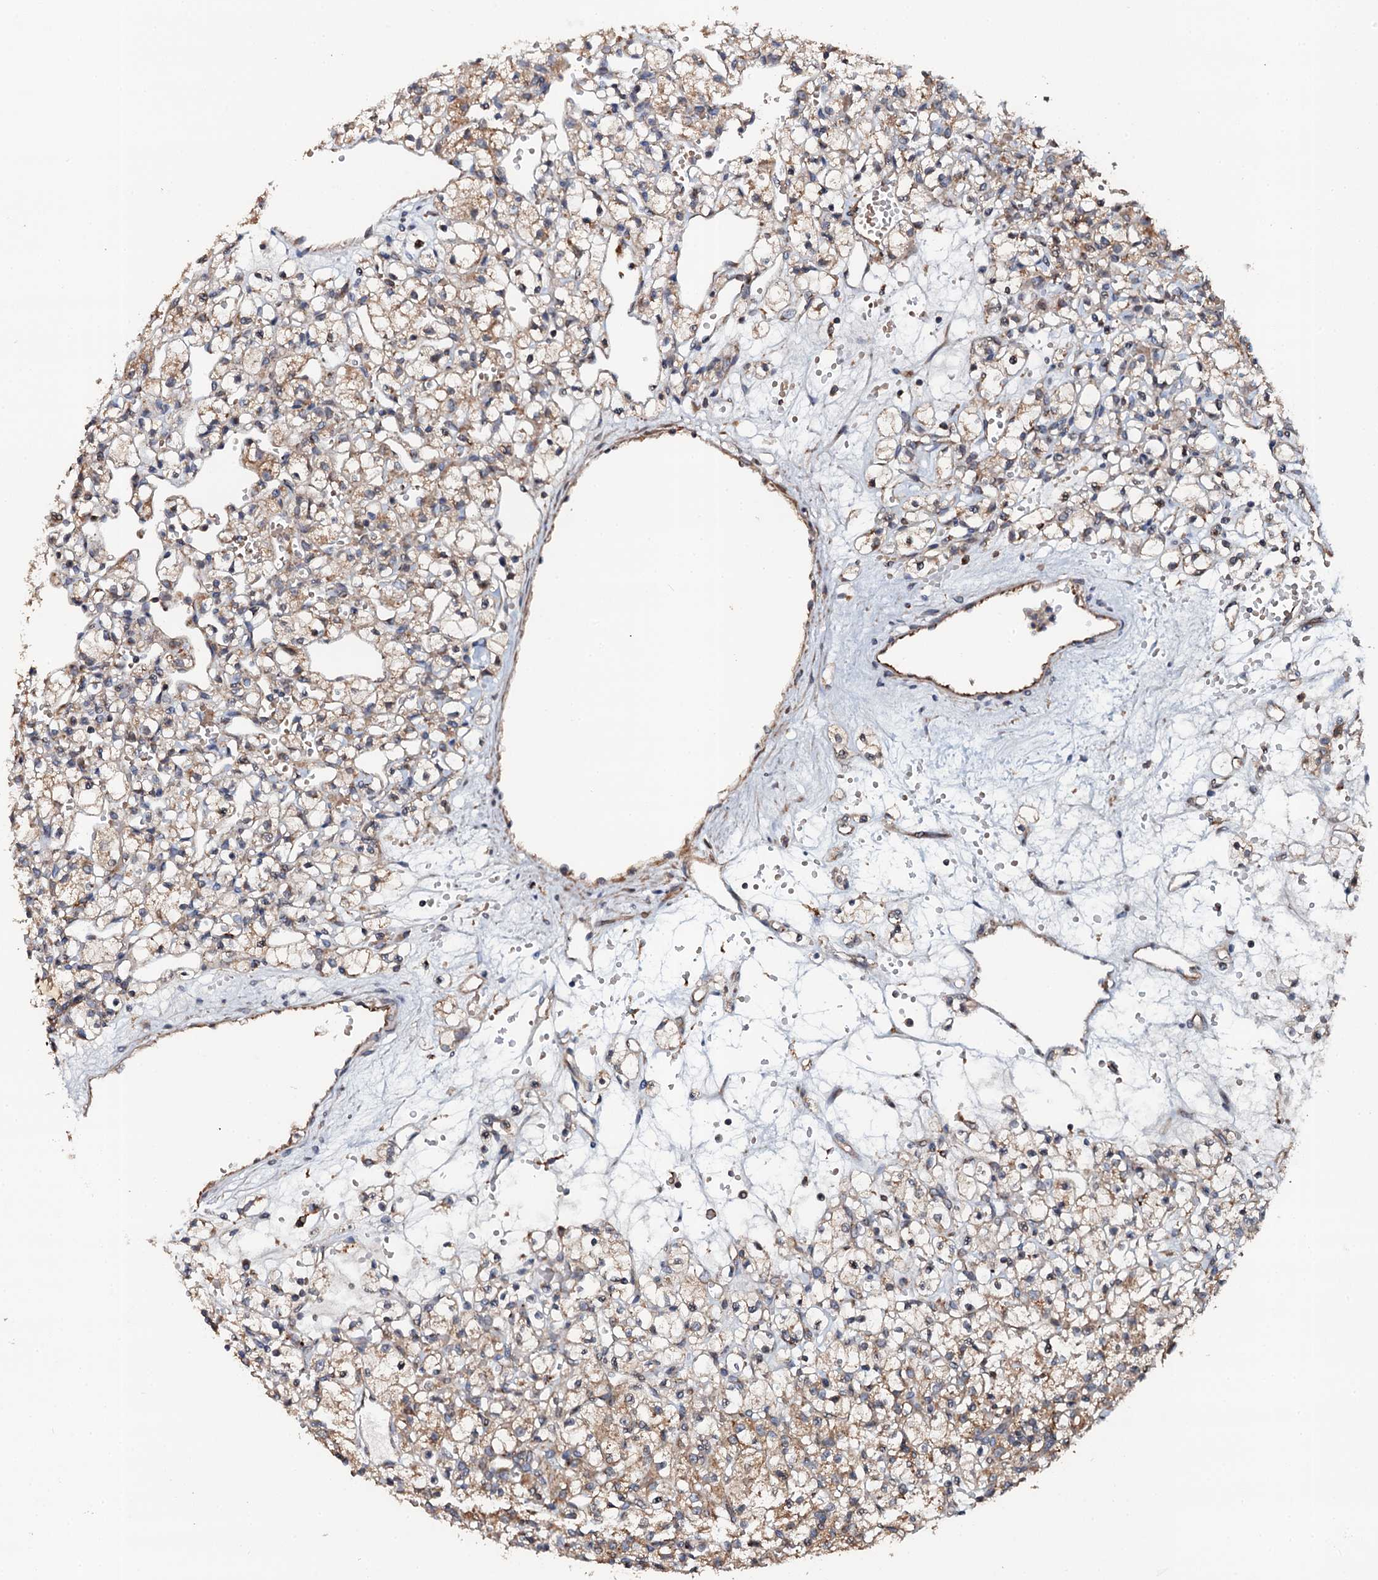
{"staining": {"intensity": "weak", "quantity": ">75%", "location": "cytoplasmic/membranous"}, "tissue": "renal cancer", "cell_type": "Tumor cells", "image_type": "cancer", "snomed": [{"axis": "morphology", "description": "Adenocarcinoma, NOS"}, {"axis": "topography", "description": "Kidney"}], "caption": "Immunohistochemistry histopathology image of neoplastic tissue: human renal cancer (adenocarcinoma) stained using immunohistochemistry (IHC) demonstrates low levels of weak protein expression localized specifically in the cytoplasmic/membranous of tumor cells, appearing as a cytoplasmic/membranous brown color.", "gene": "GLCE", "patient": {"sex": "female", "age": 59}}